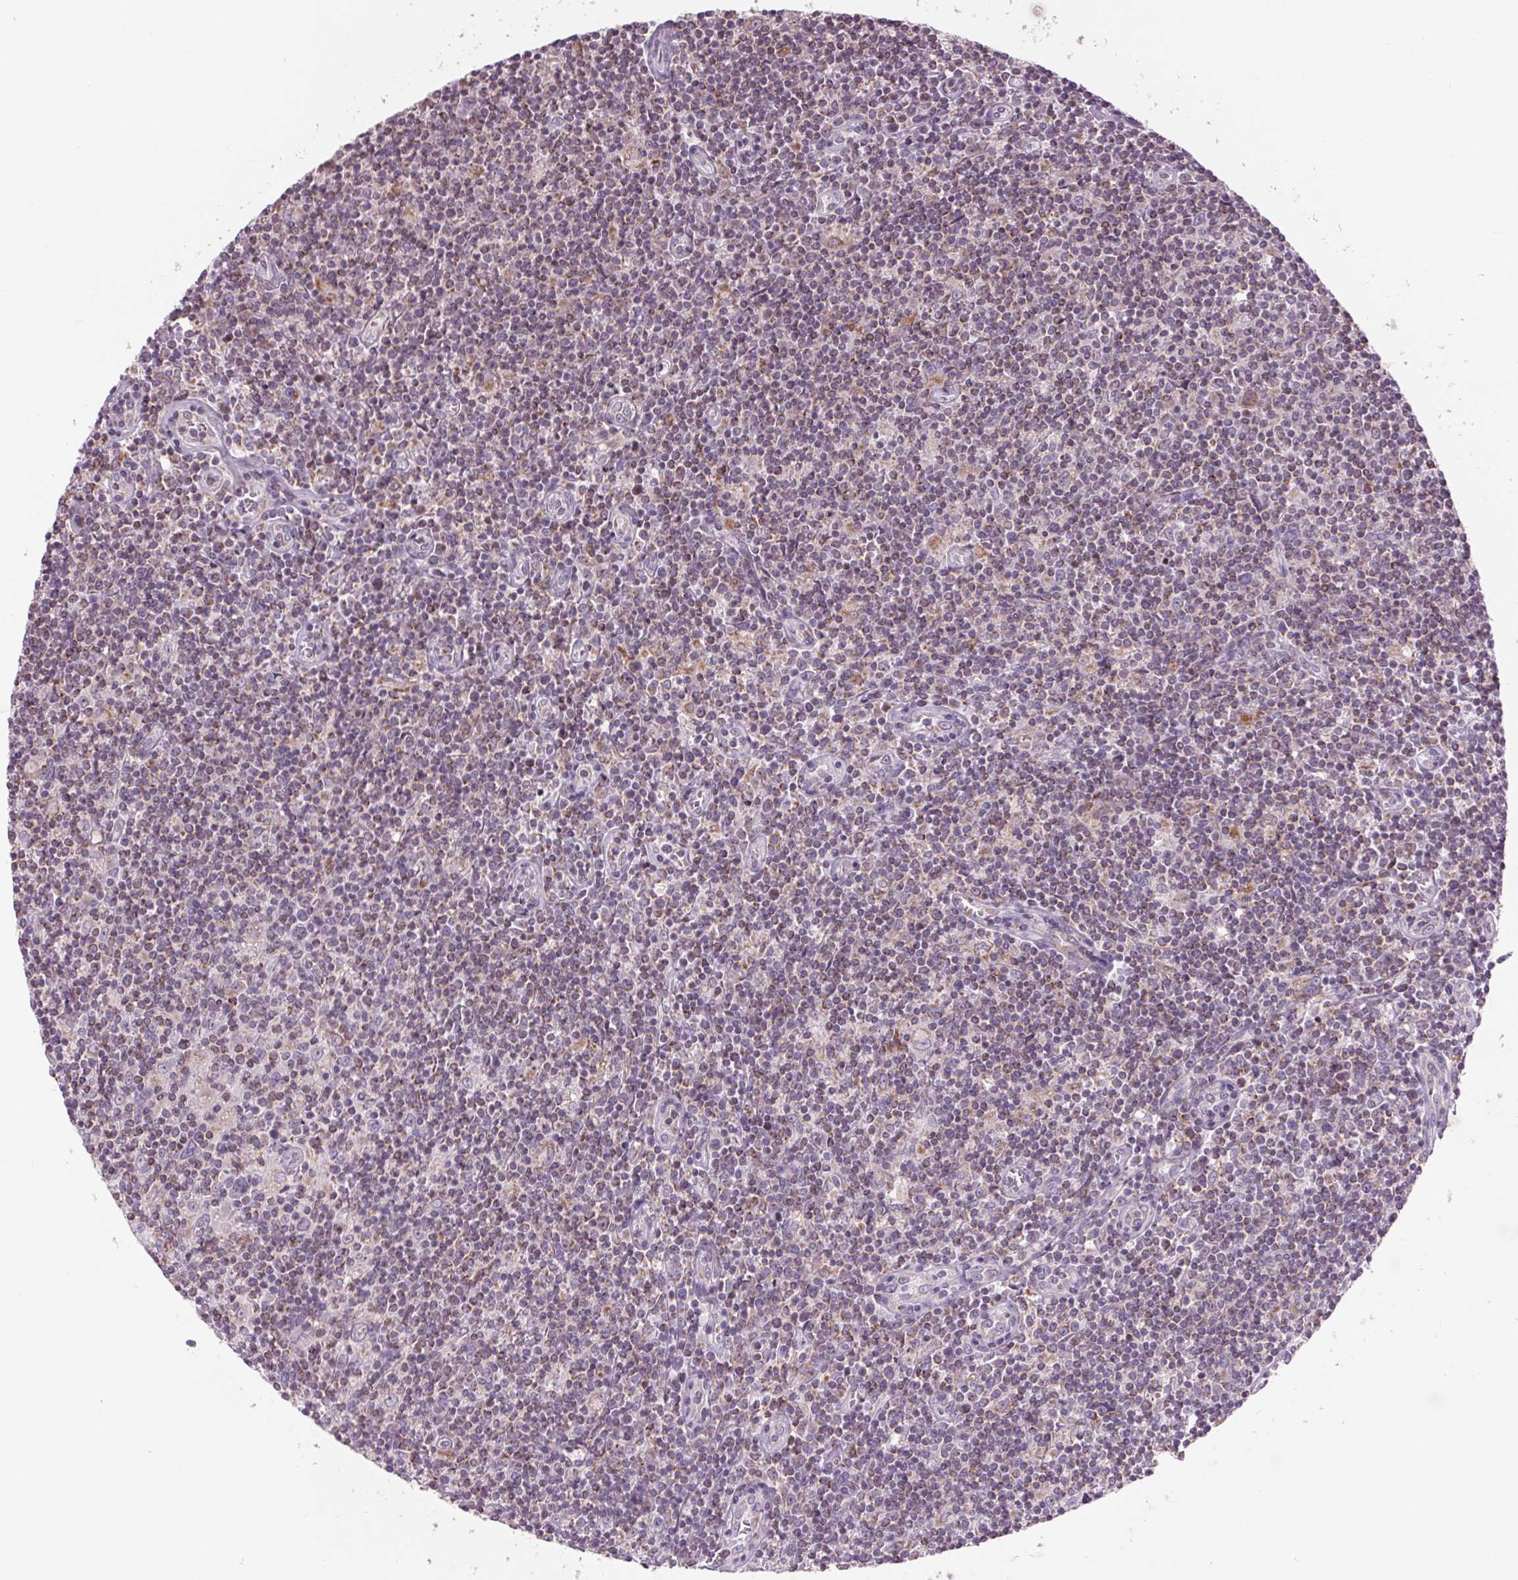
{"staining": {"intensity": "moderate", "quantity": "<25%", "location": "cytoplasmic/membranous"}, "tissue": "lymphoma", "cell_type": "Tumor cells", "image_type": "cancer", "snomed": [{"axis": "morphology", "description": "Hodgkin's disease, NOS"}, {"axis": "topography", "description": "Lymph node"}], "caption": "Immunohistochemistry (IHC) (DAB (3,3'-diaminobenzidine)) staining of human lymphoma reveals moderate cytoplasmic/membranous protein staining in approximately <25% of tumor cells.", "gene": "COX6A1", "patient": {"sex": "male", "age": 40}}